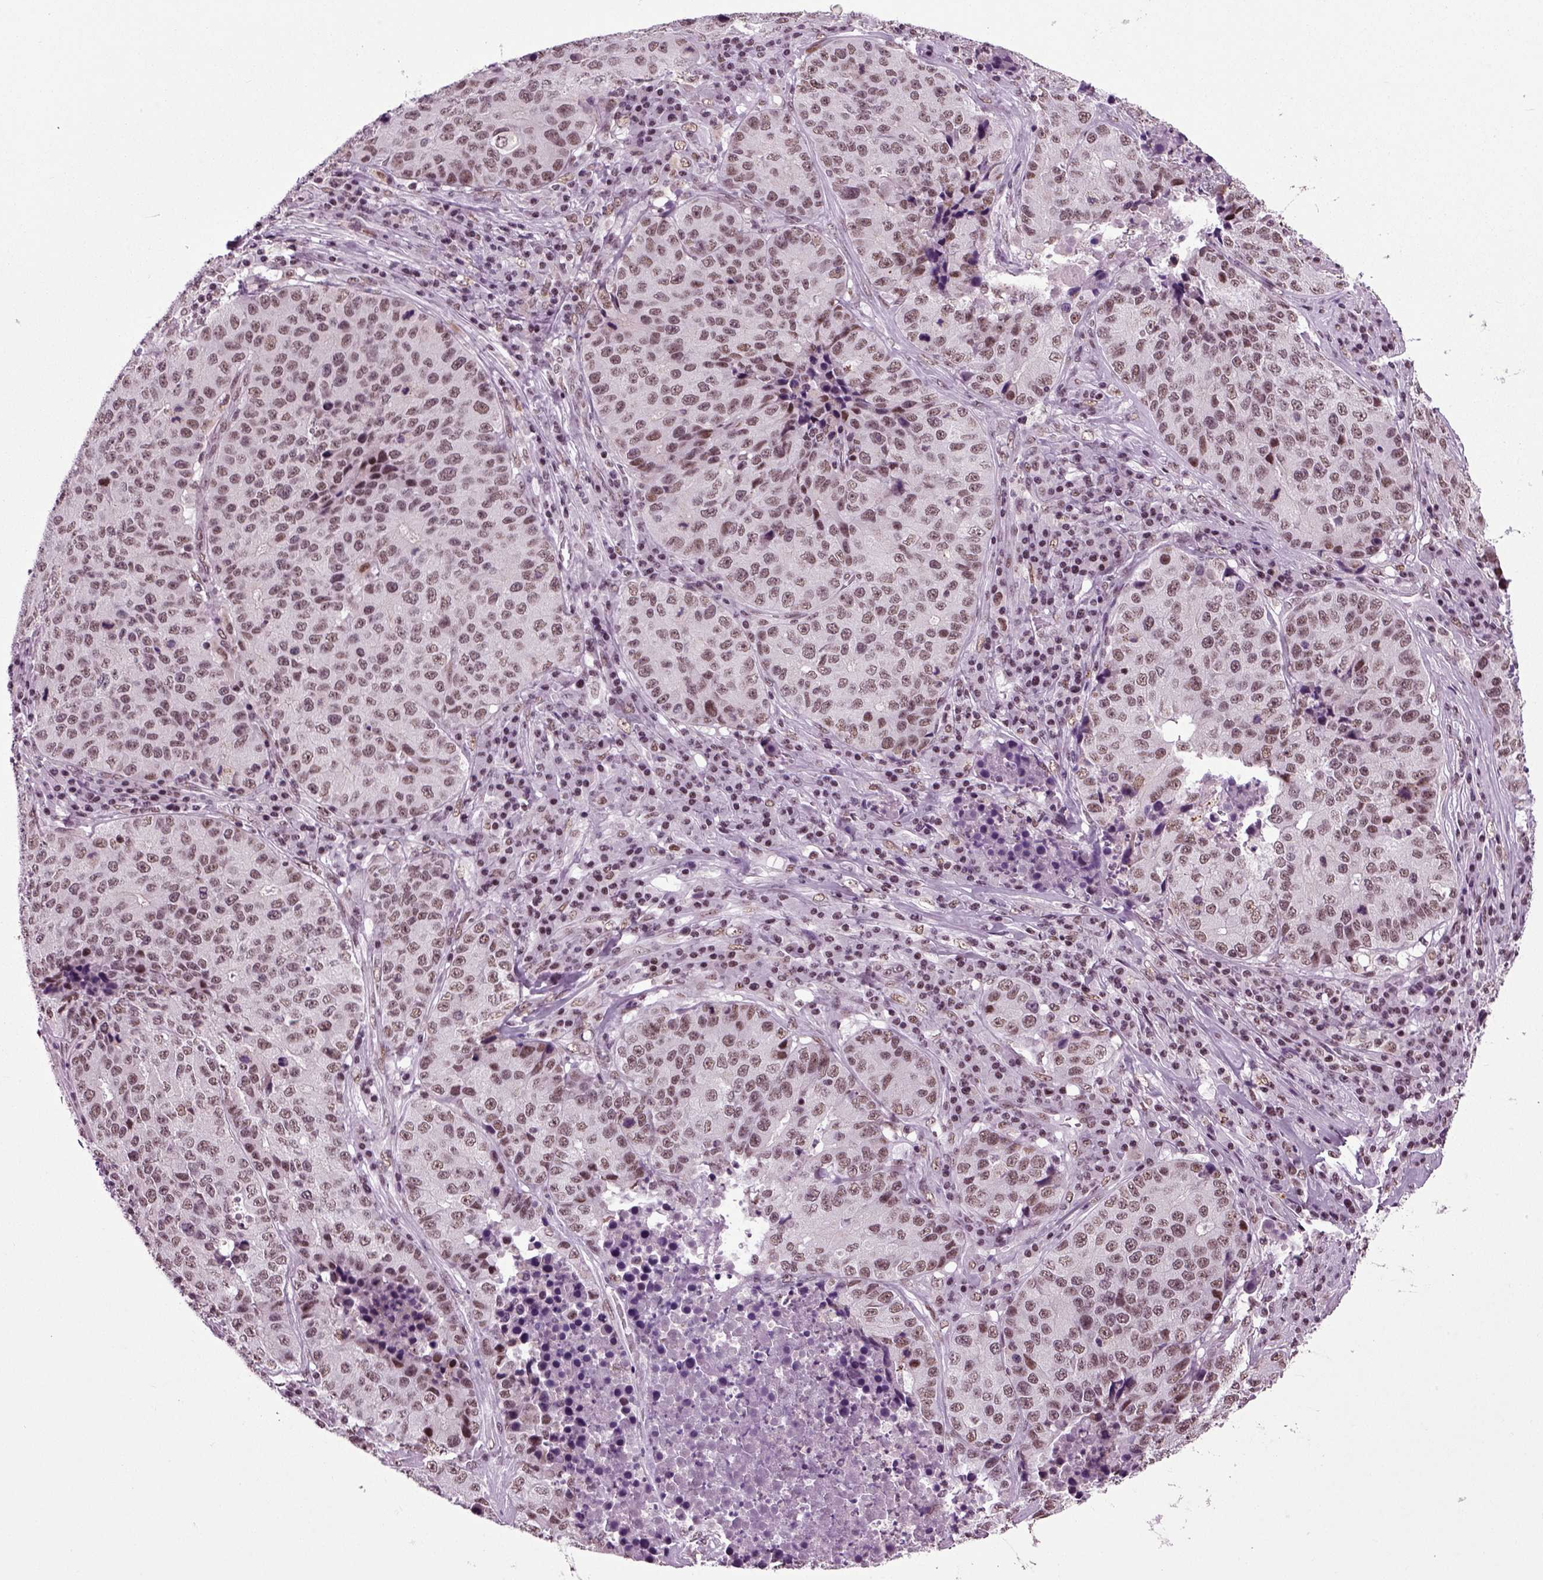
{"staining": {"intensity": "weak", "quantity": ">75%", "location": "nuclear"}, "tissue": "stomach cancer", "cell_type": "Tumor cells", "image_type": "cancer", "snomed": [{"axis": "morphology", "description": "Adenocarcinoma, NOS"}, {"axis": "topography", "description": "Stomach"}], "caption": "A histopathology image showing weak nuclear expression in approximately >75% of tumor cells in stomach adenocarcinoma, as visualized by brown immunohistochemical staining.", "gene": "RCOR3", "patient": {"sex": "male", "age": 71}}